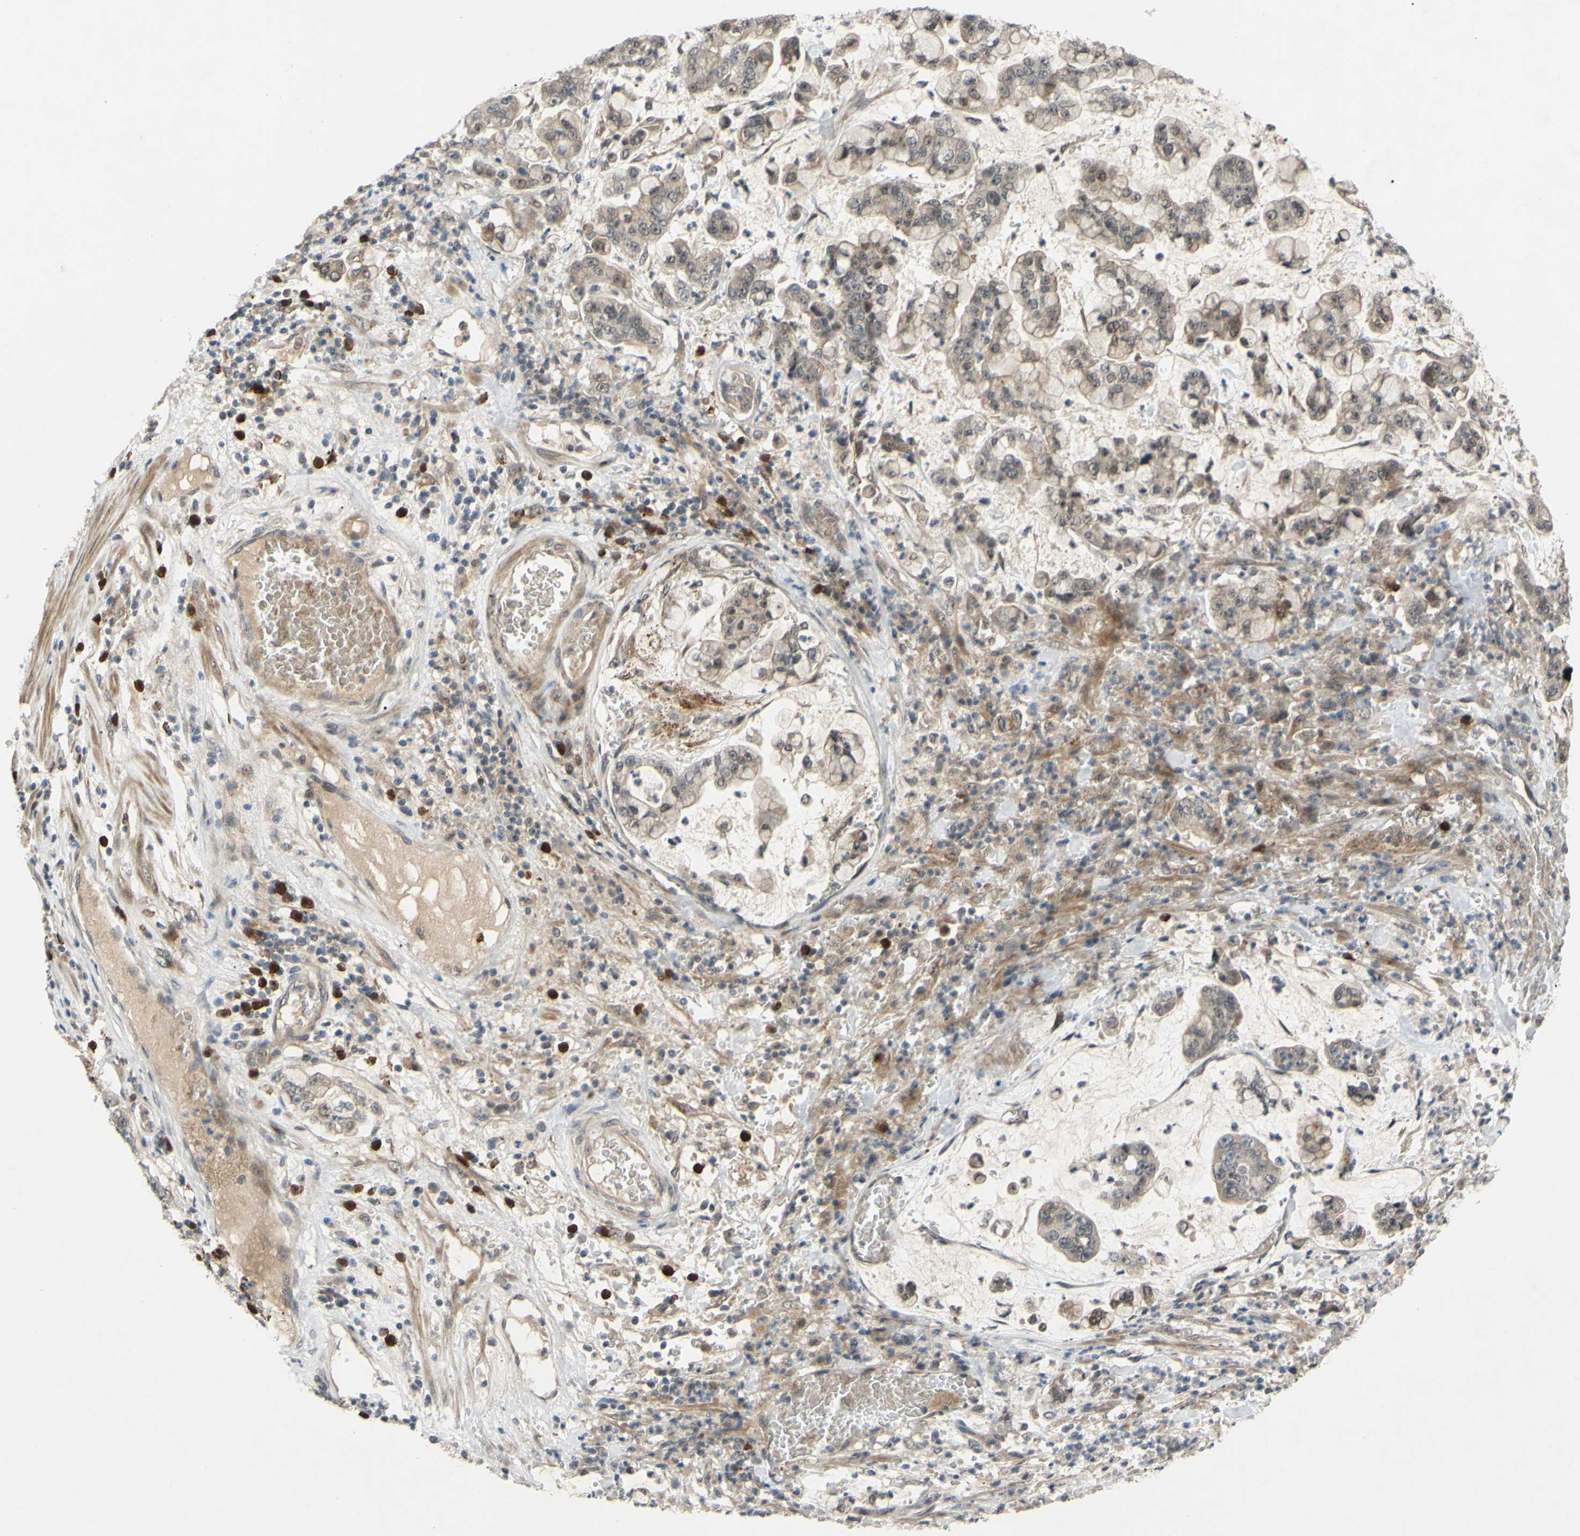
{"staining": {"intensity": "weak", "quantity": "25%-75%", "location": "cytoplasmic/membranous,nuclear"}, "tissue": "stomach cancer", "cell_type": "Tumor cells", "image_type": "cancer", "snomed": [{"axis": "morphology", "description": "Normal tissue, NOS"}, {"axis": "morphology", "description": "Adenocarcinoma, NOS"}, {"axis": "topography", "description": "Stomach, upper"}, {"axis": "topography", "description": "Stomach"}], "caption": "Stomach cancer tissue reveals weak cytoplasmic/membranous and nuclear positivity in about 25%-75% of tumor cells, visualized by immunohistochemistry.", "gene": "ALK", "patient": {"sex": "male", "age": 76}}